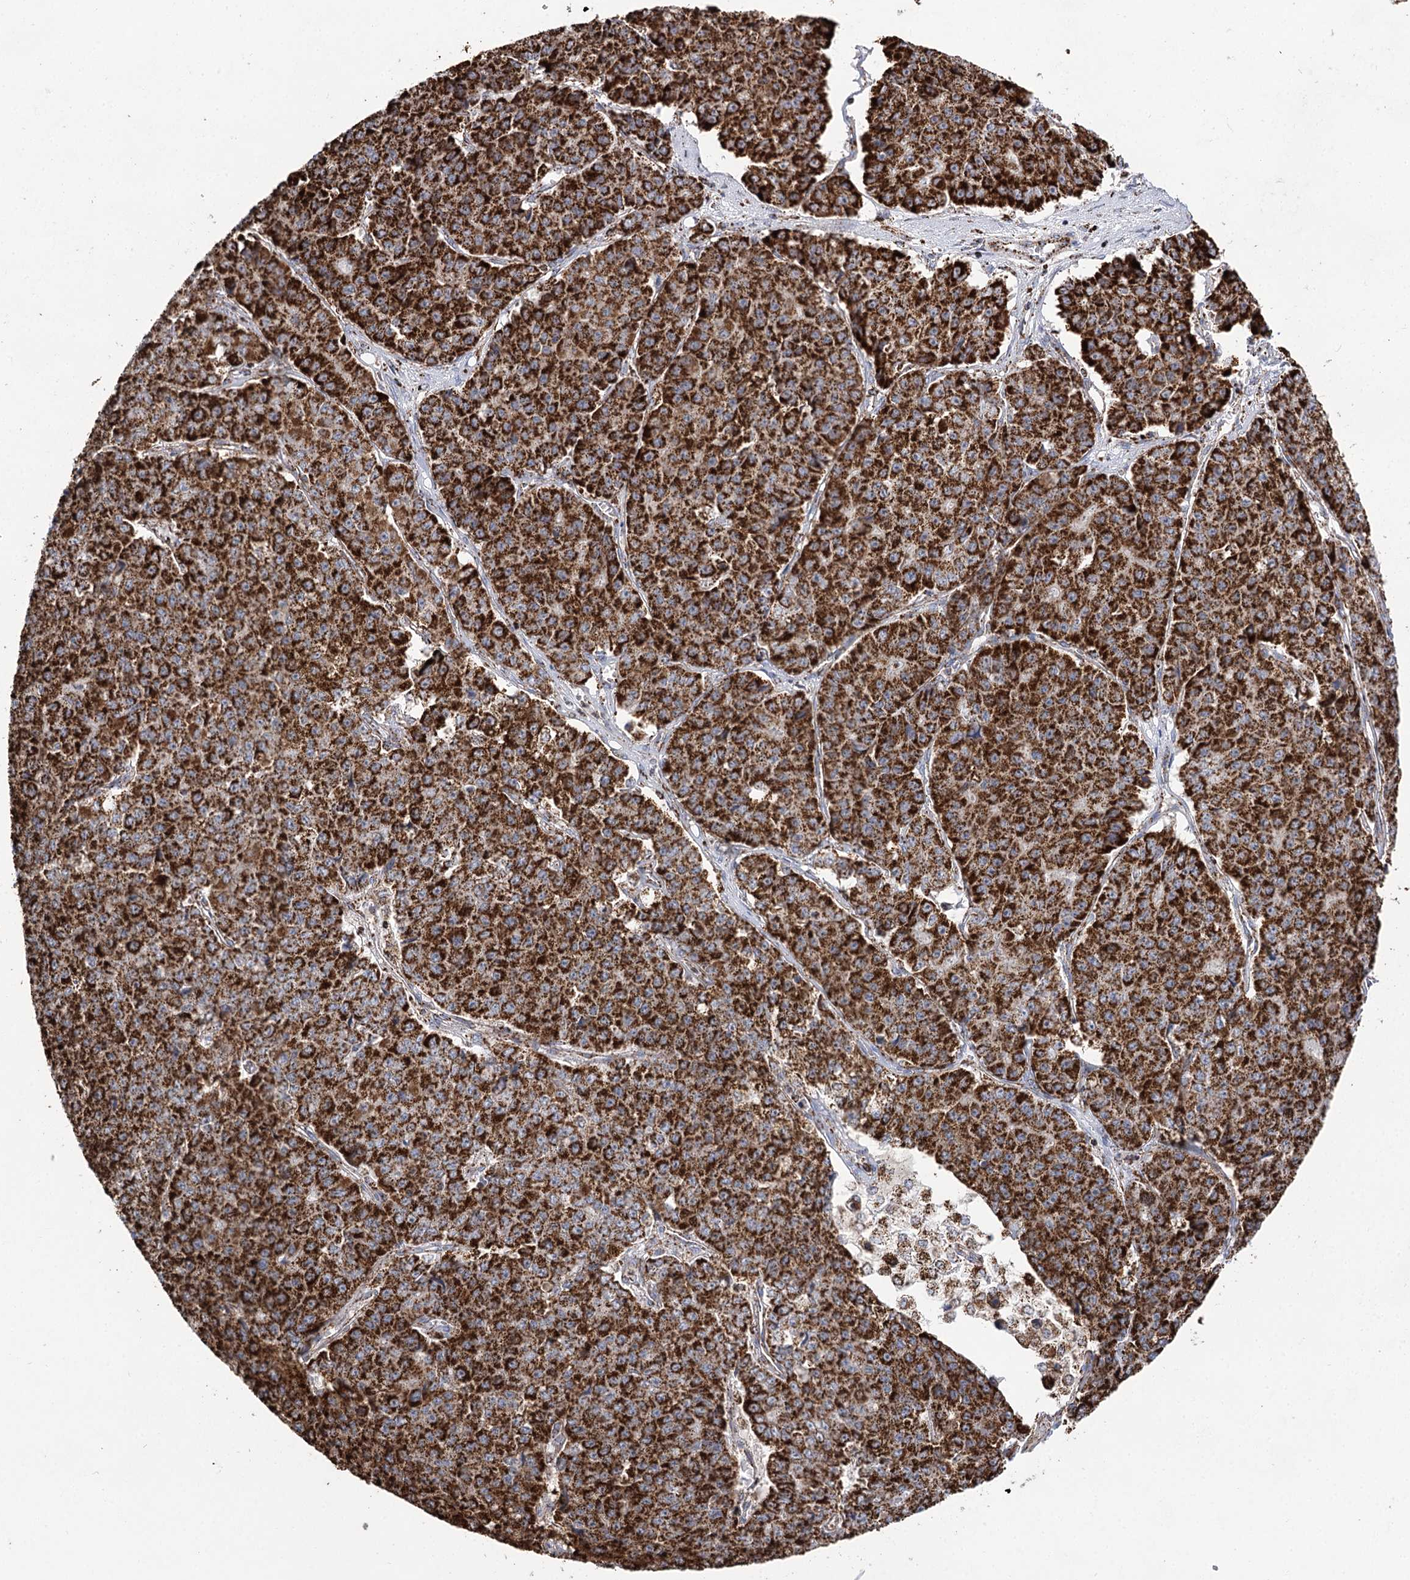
{"staining": {"intensity": "strong", "quantity": ">75%", "location": "cytoplasmic/membranous"}, "tissue": "pancreatic cancer", "cell_type": "Tumor cells", "image_type": "cancer", "snomed": [{"axis": "morphology", "description": "Adenocarcinoma, NOS"}, {"axis": "topography", "description": "Pancreas"}], "caption": "Immunohistochemistry (IHC) of pancreatic cancer (adenocarcinoma) reveals high levels of strong cytoplasmic/membranous expression in approximately >75% of tumor cells.", "gene": "NADK2", "patient": {"sex": "male", "age": 50}}